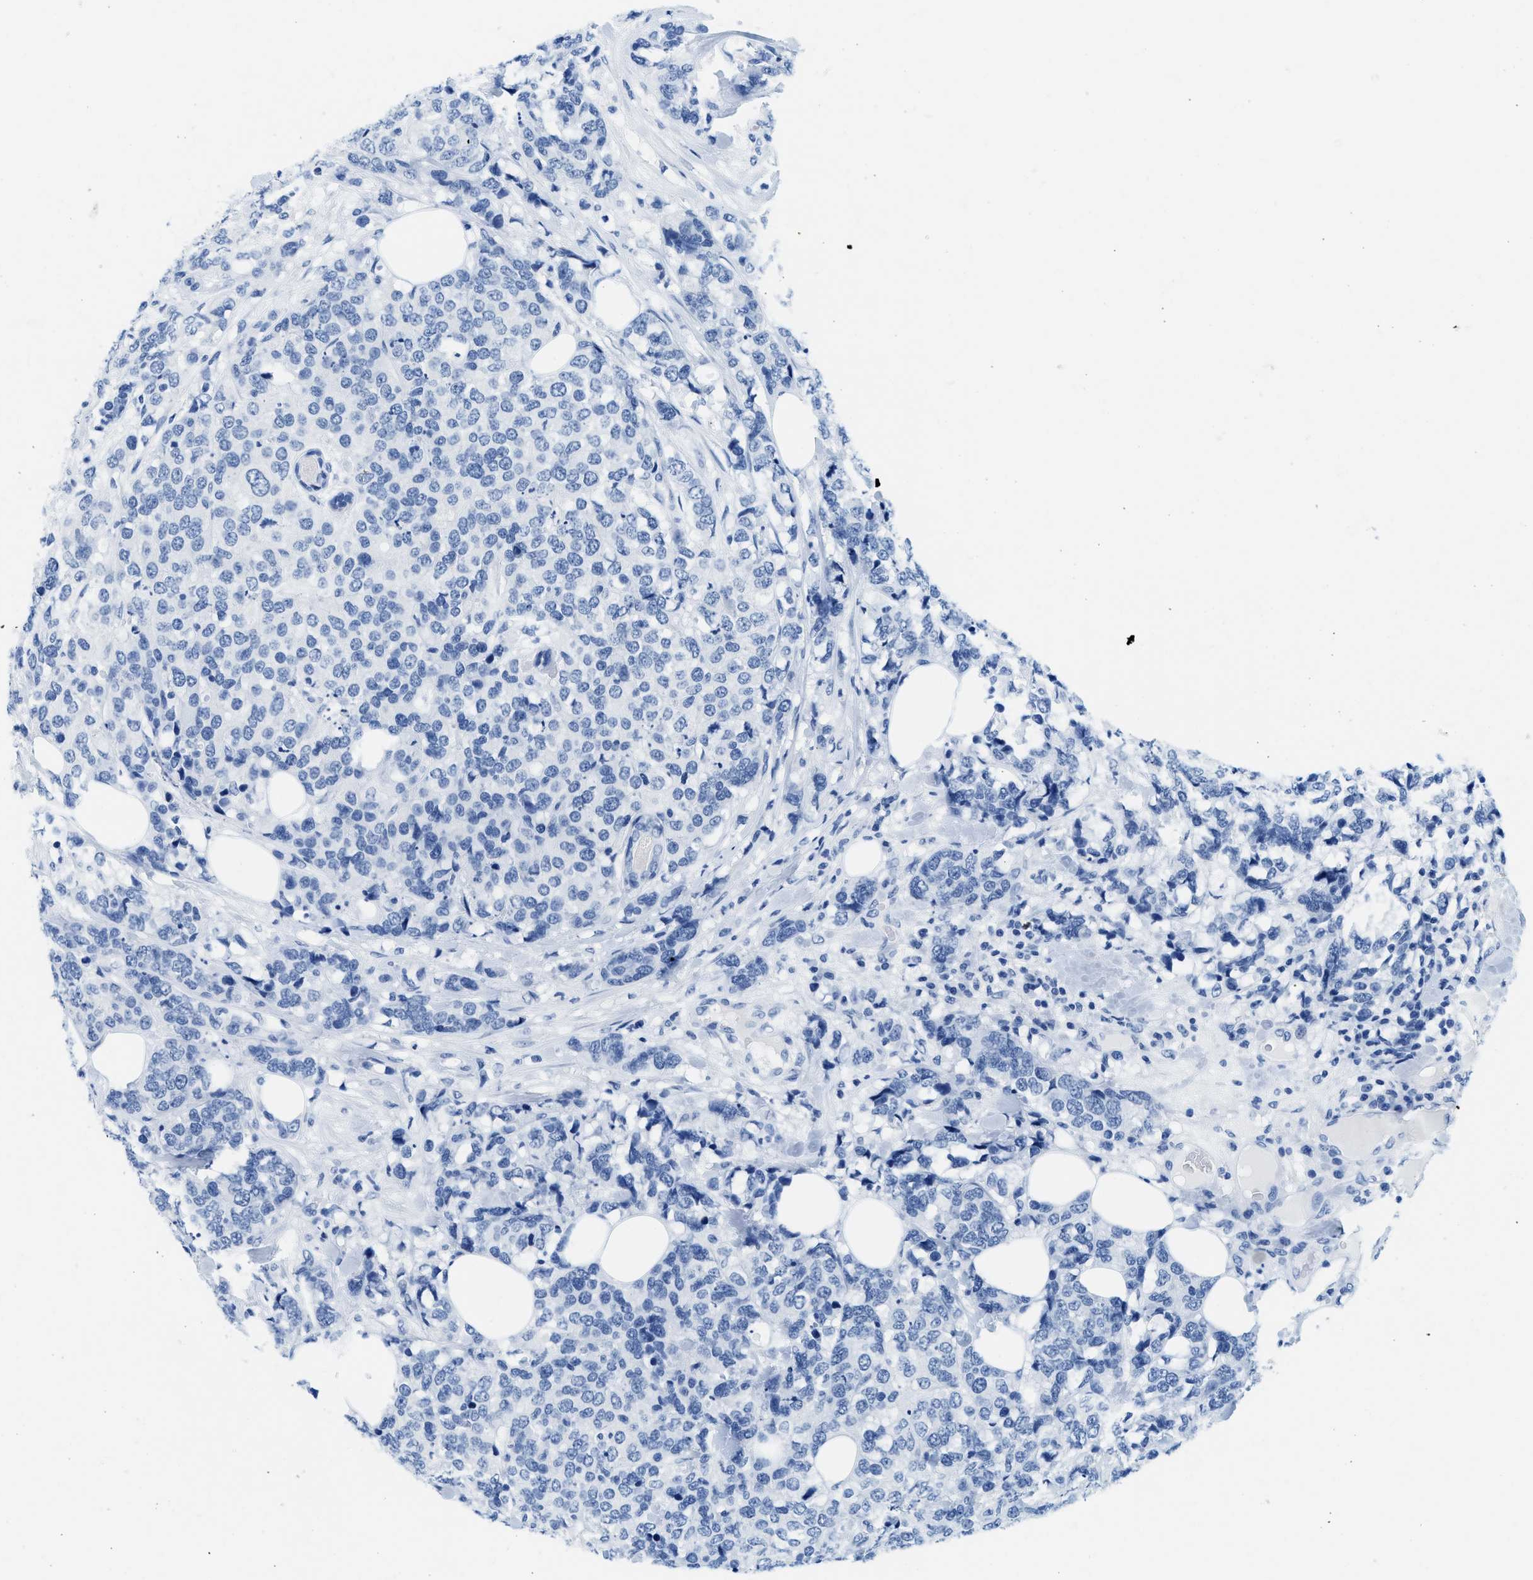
{"staining": {"intensity": "negative", "quantity": "none", "location": "none"}, "tissue": "breast cancer", "cell_type": "Tumor cells", "image_type": "cancer", "snomed": [{"axis": "morphology", "description": "Lobular carcinoma"}, {"axis": "topography", "description": "Breast"}], "caption": "This photomicrograph is of breast cancer (lobular carcinoma) stained with IHC to label a protein in brown with the nuclei are counter-stained blue. There is no staining in tumor cells.", "gene": "GSN", "patient": {"sex": "female", "age": 59}}